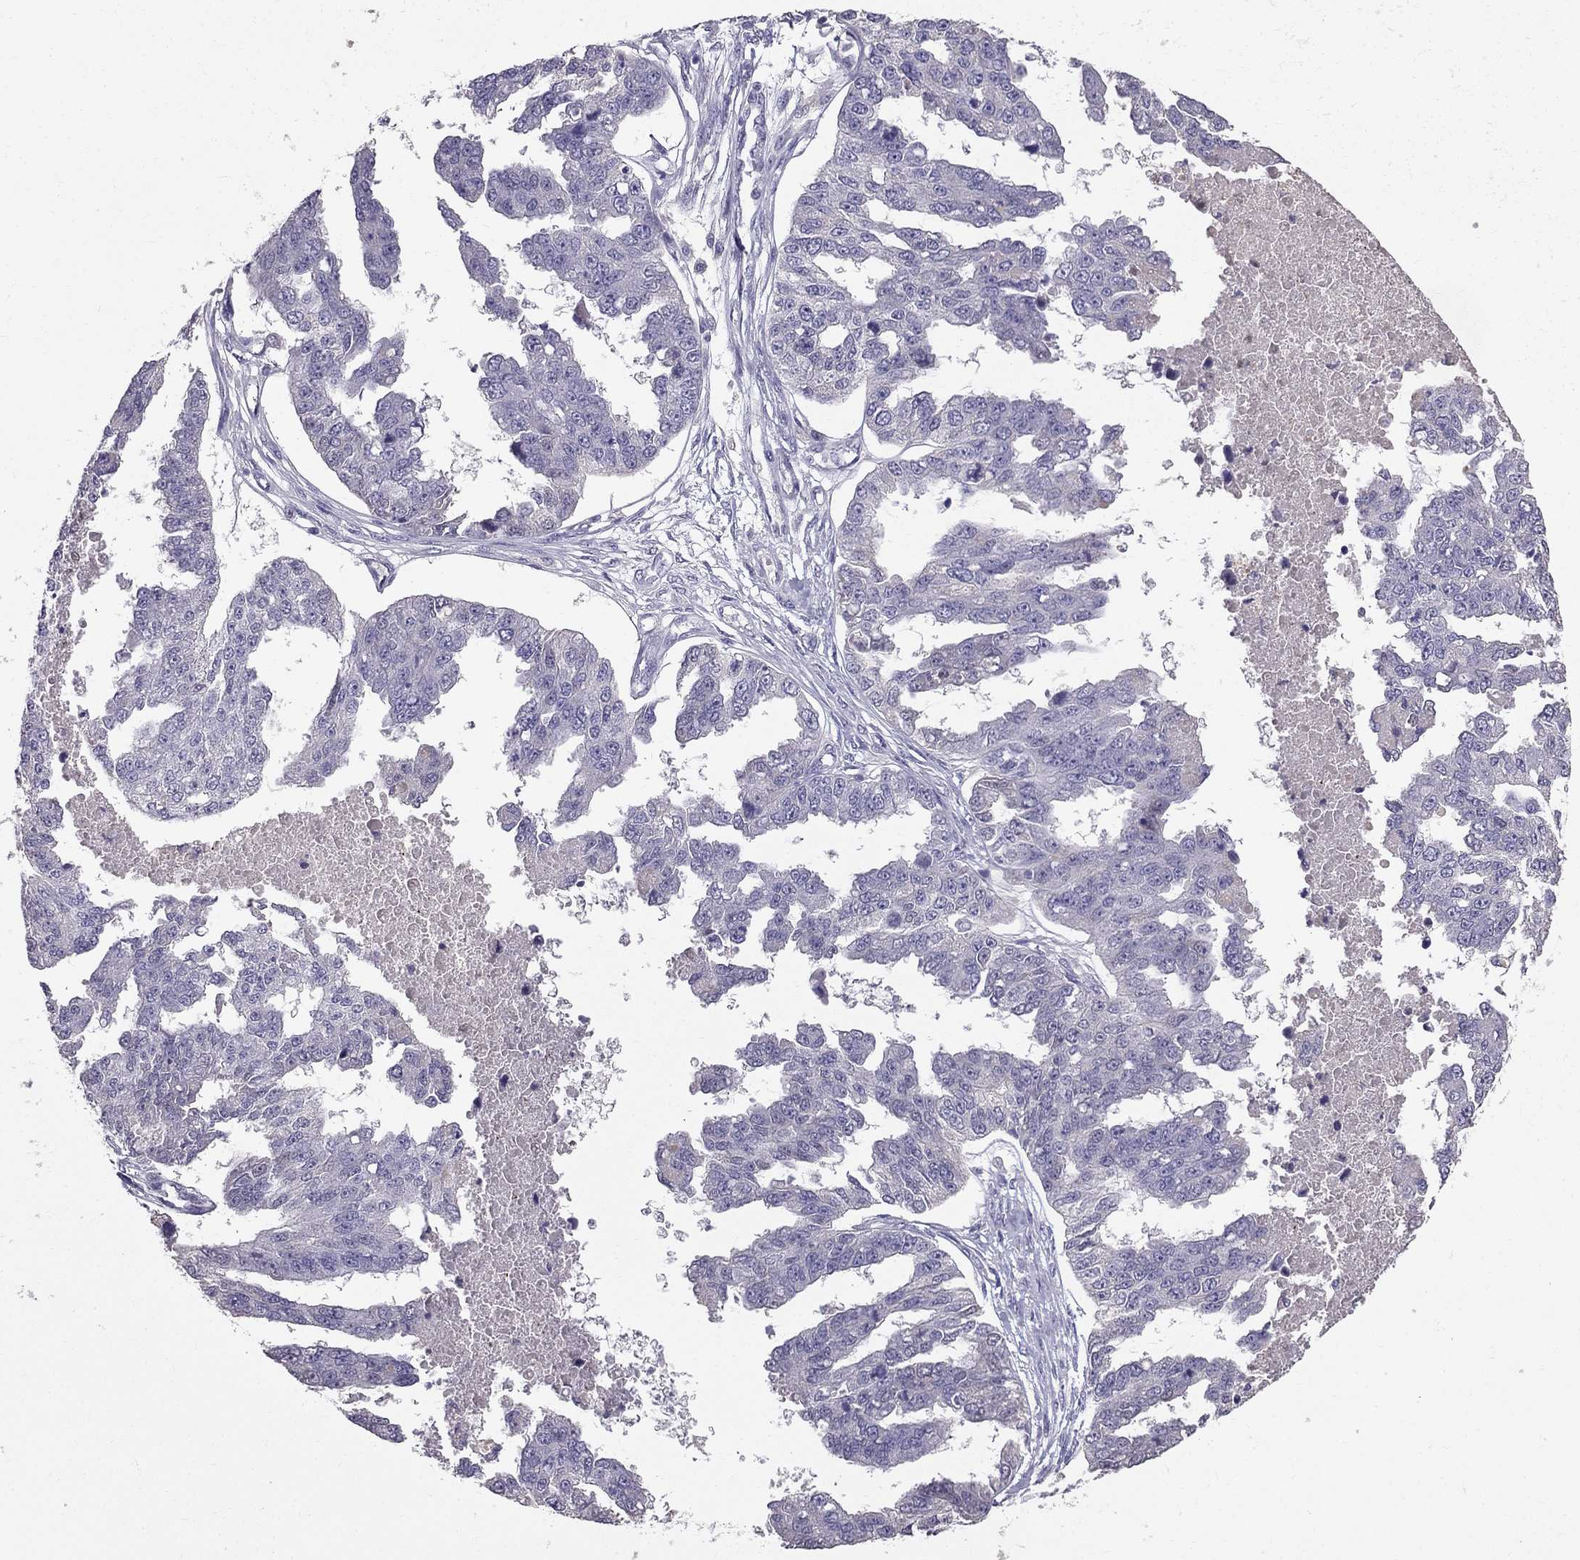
{"staining": {"intensity": "negative", "quantity": "none", "location": "none"}, "tissue": "ovarian cancer", "cell_type": "Tumor cells", "image_type": "cancer", "snomed": [{"axis": "morphology", "description": "Cystadenocarcinoma, serous, NOS"}, {"axis": "topography", "description": "Ovary"}], "caption": "An image of human serous cystadenocarcinoma (ovarian) is negative for staining in tumor cells. (Stains: DAB (3,3'-diaminobenzidine) IHC with hematoxylin counter stain, Microscopy: brightfield microscopy at high magnification).", "gene": "SCG5", "patient": {"sex": "female", "age": 58}}